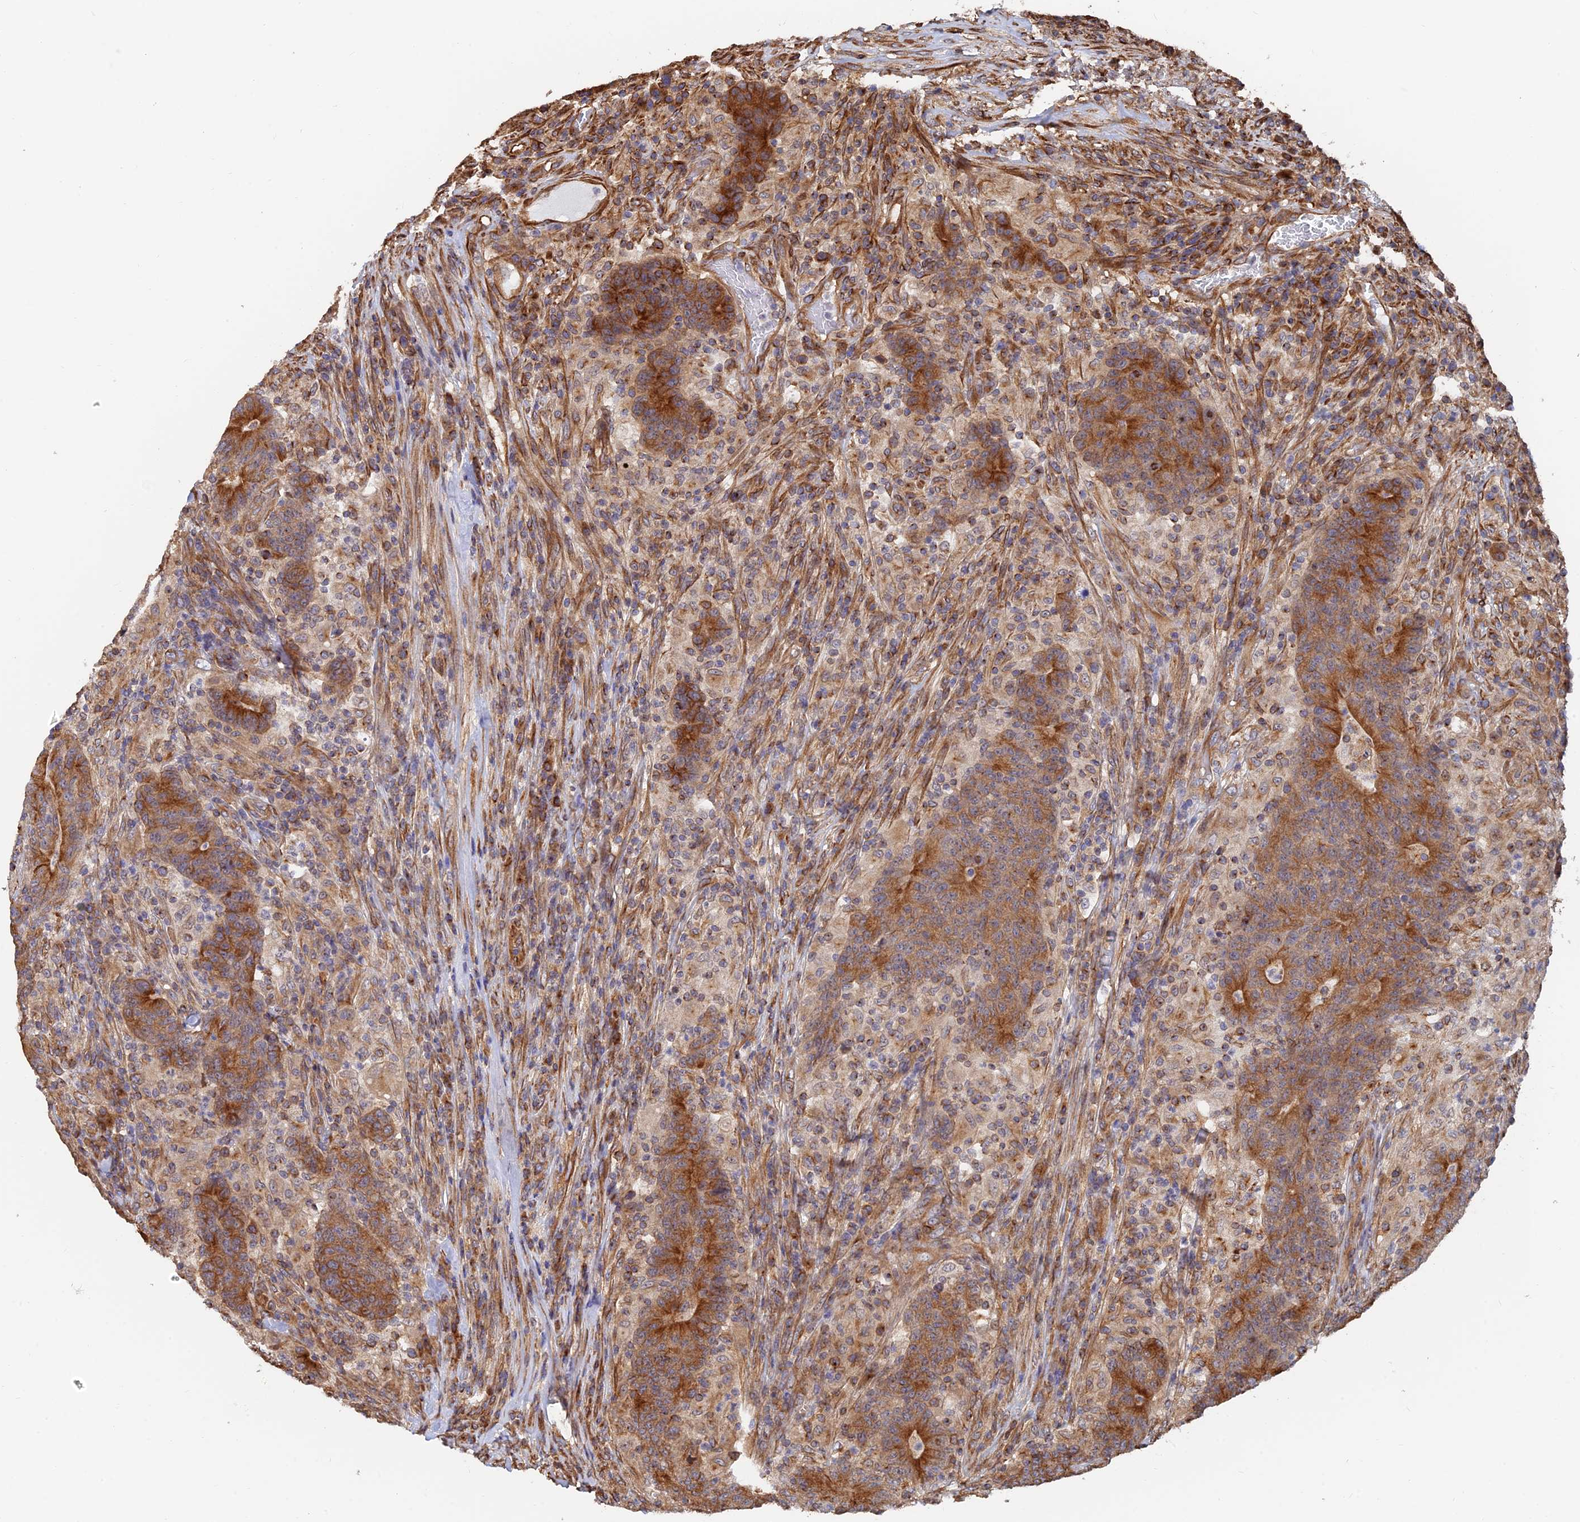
{"staining": {"intensity": "strong", "quantity": "25%-75%", "location": "cytoplasmic/membranous"}, "tissue": "colorectal cancer", "cell_type": "Tumor cells", "image_type": "cancer", "snomed": [{"axis": "morphology", "description": "Adenocarcinoma, NOS"}, {"axis": "topography", "description": "Colon"}], "caption": "There is high levels of strong cytoplasmic/membranous staining in tumor cells of colorectal cancer, as demonstrated by immunohistochemical staining (brown color).", "gene": "WBP11", "patient": {"sex": "female", "age": 75}}